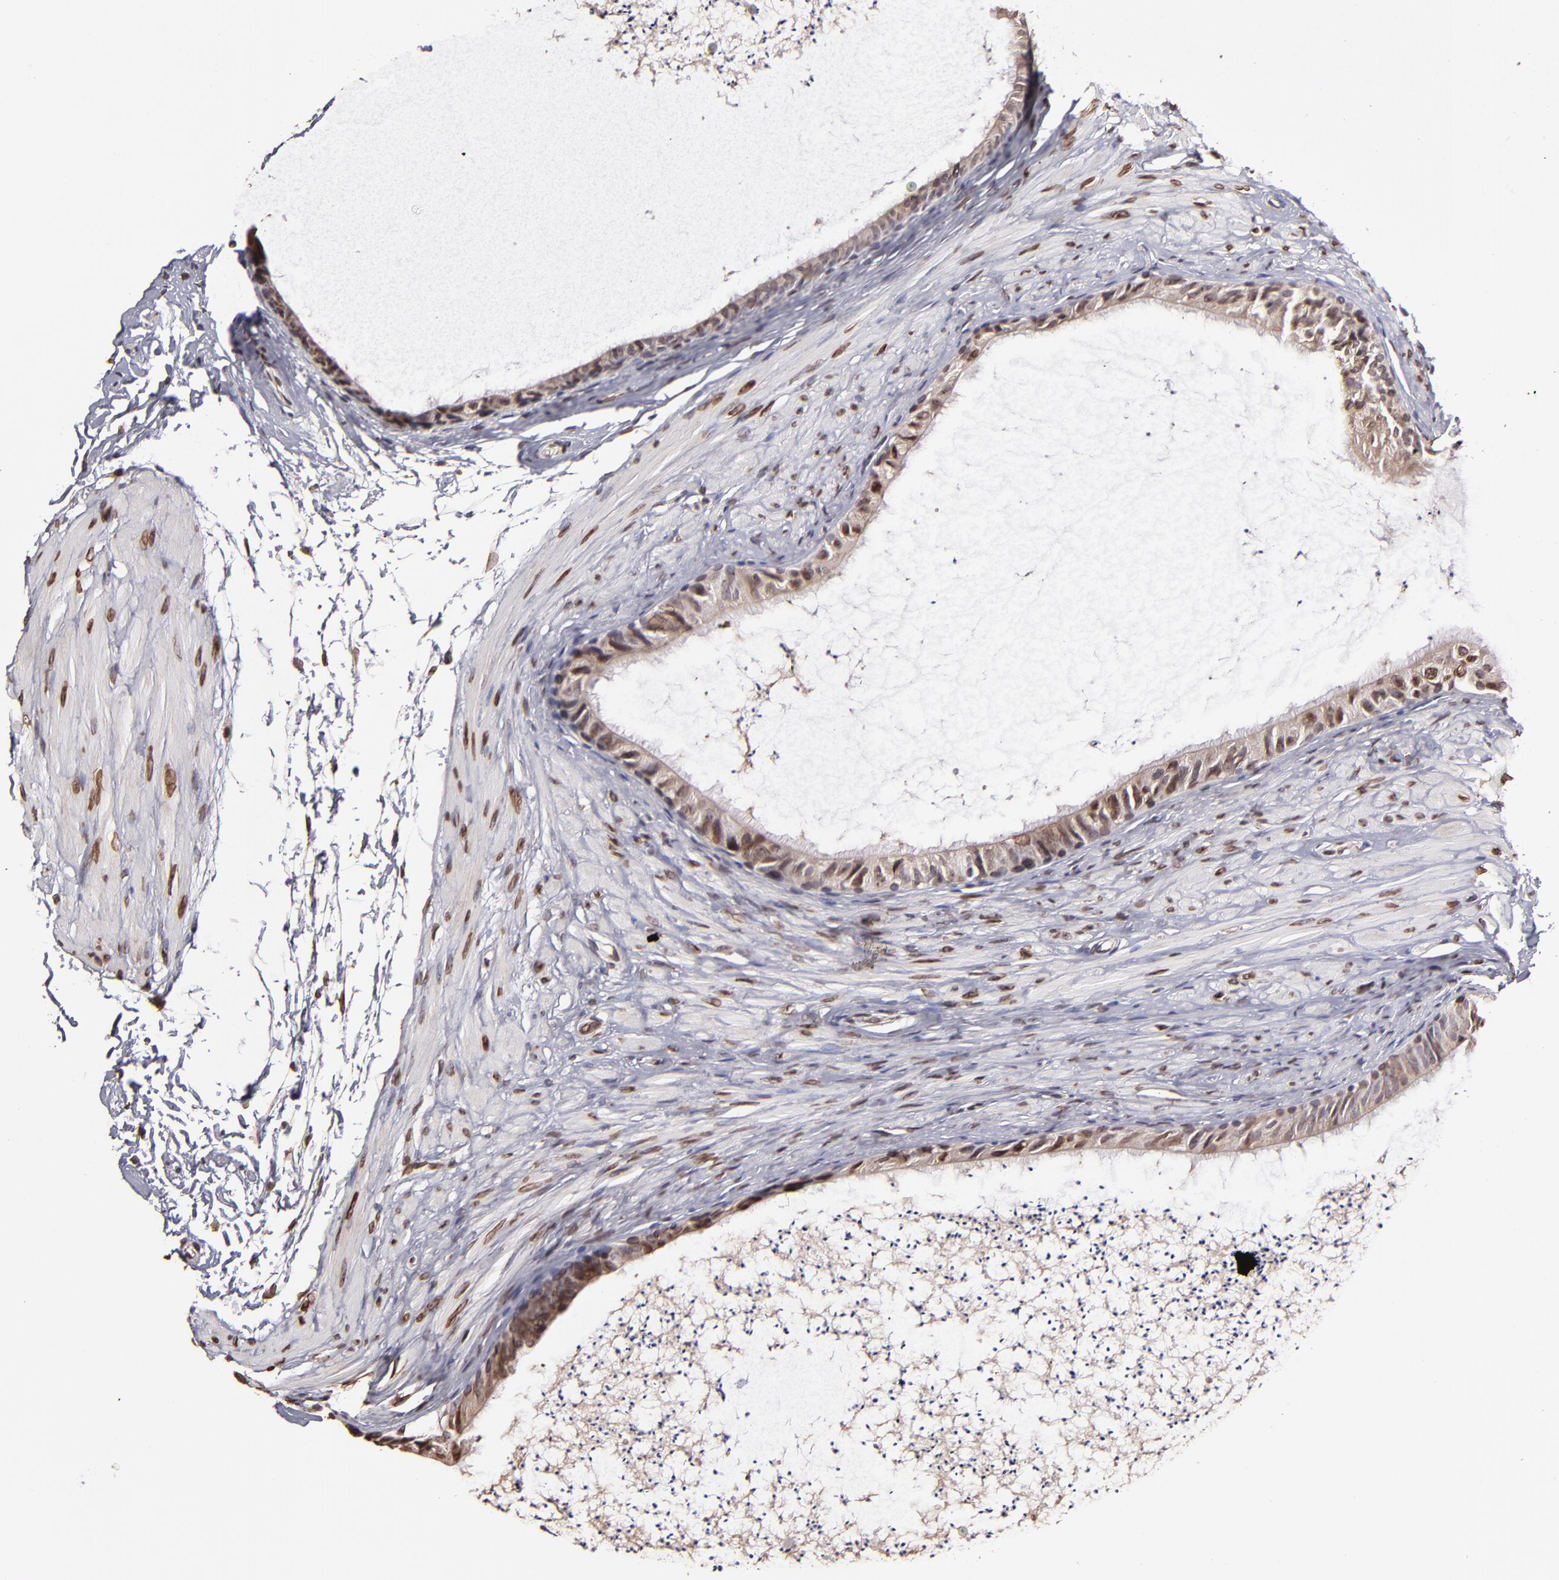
{"staining": {"intensity": "moderate", "quantity": "25%-75%", "location": "nuclear"}, "tissue": "epididymis", "cell_type": "Glandular cells", "image_type": "normal", "snomed": [{"axis": "morphology", "description": "Normal tissue, NOS"}, {"axis": "topography", "description": "Epididymis"}], "caption": "A medium amount of moderate nuclear expression is seen in approximately 25%-75% of glandular cells in normal epididymis. Using DAB (3,3'-diaminobenzidine) (brown) and hematoxylin (blue) stains, captured at high magnification using brightfield microscopy.", "gene": "PUM3", "patient": {"sex": "male", "age": 77}}